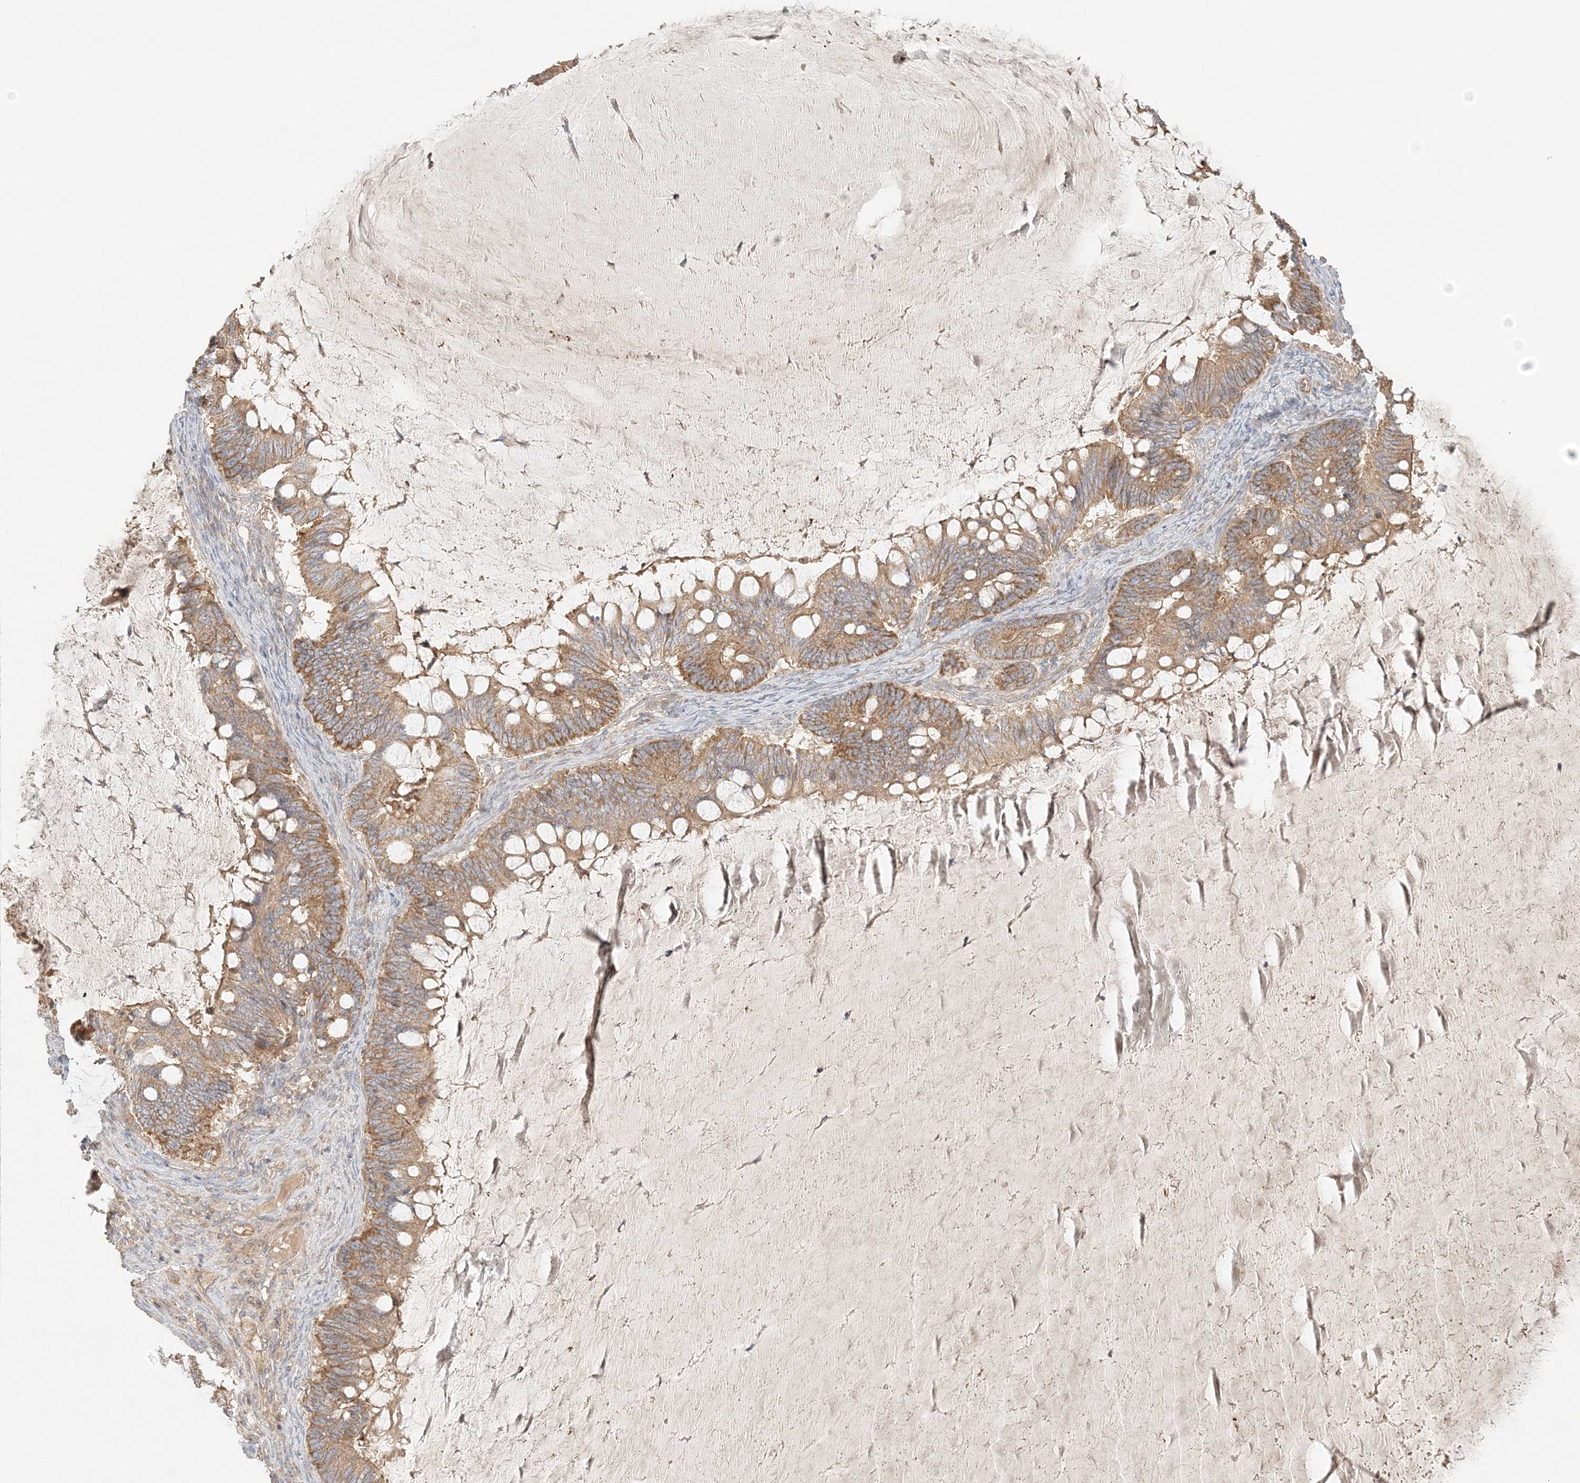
{"staining": {"intensity": "moderate", "quantity": ">75%", "location": "cytoplasmic/membranous"}, "tissue": "ovarian cancer", "cell_type": "Tumor cells", "image_type": "cancer", "snomed": [{"axis": "morphology", "description": "Cystadenocarcinoma, mucinous, NOS"}, {"axis": "topography", "description": "Ovary"}], "caption": "Moderate cytoplasmic/membranous protein staining is identified in approximately >75% of tumor cells in mucinous cystadenocarcinoma (ovarian).", "gene": "KIAA0232", "patient": {"sex": "female", "age": 61}}